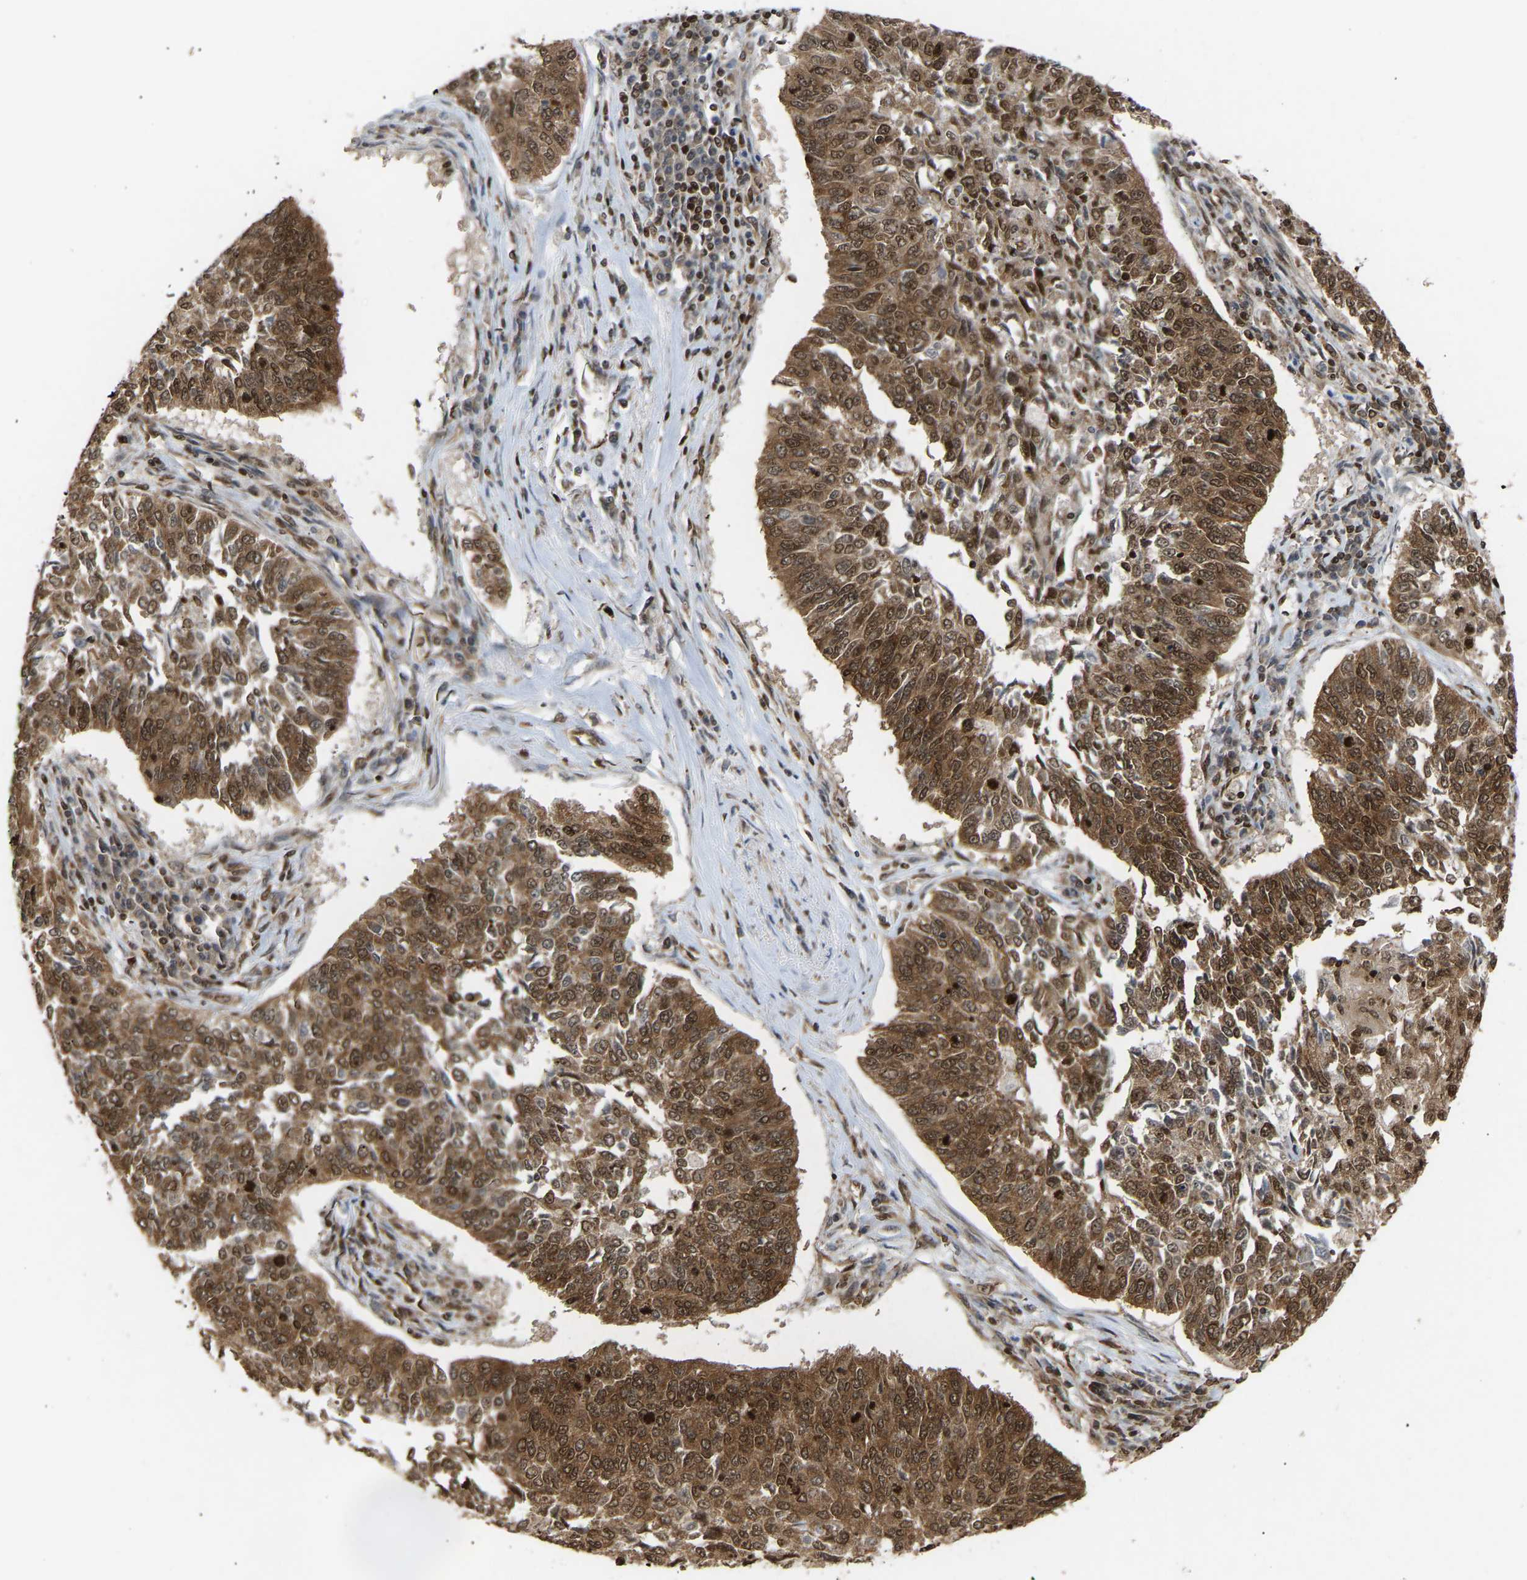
{"staining": {"intensity": "moderate", "quantity": ">75%", "location": "cytoplasmic/membranous,nuclear"}, "tissue": "lung cancer", "cell_type": "Tumor cells", "image_type": "cancer", "snomed": [{"axis": "morphology", "description": "Normal tissue, NOS"}, {"axis": "morphology", "description": "Squamous cell carcinoma, NOS"}, {"axis": "topography", "description": "Cartilage tissue"}, {"axis": "topography", "description": "Bronchus"}, {"axis": "topography", "description": "Lung"}], "caption": "Immunohistochemistry (IHC) (DAB (3,3'-diaminobenzidine)) staining of lung squamous cell carcinoma demonstrates moderate cytoplasmic/membranous and nuclear protein expression in approximately >75% of tumor cells.", "gene": "ALYREF", "patient": {"sex": "female", "age": 49}}